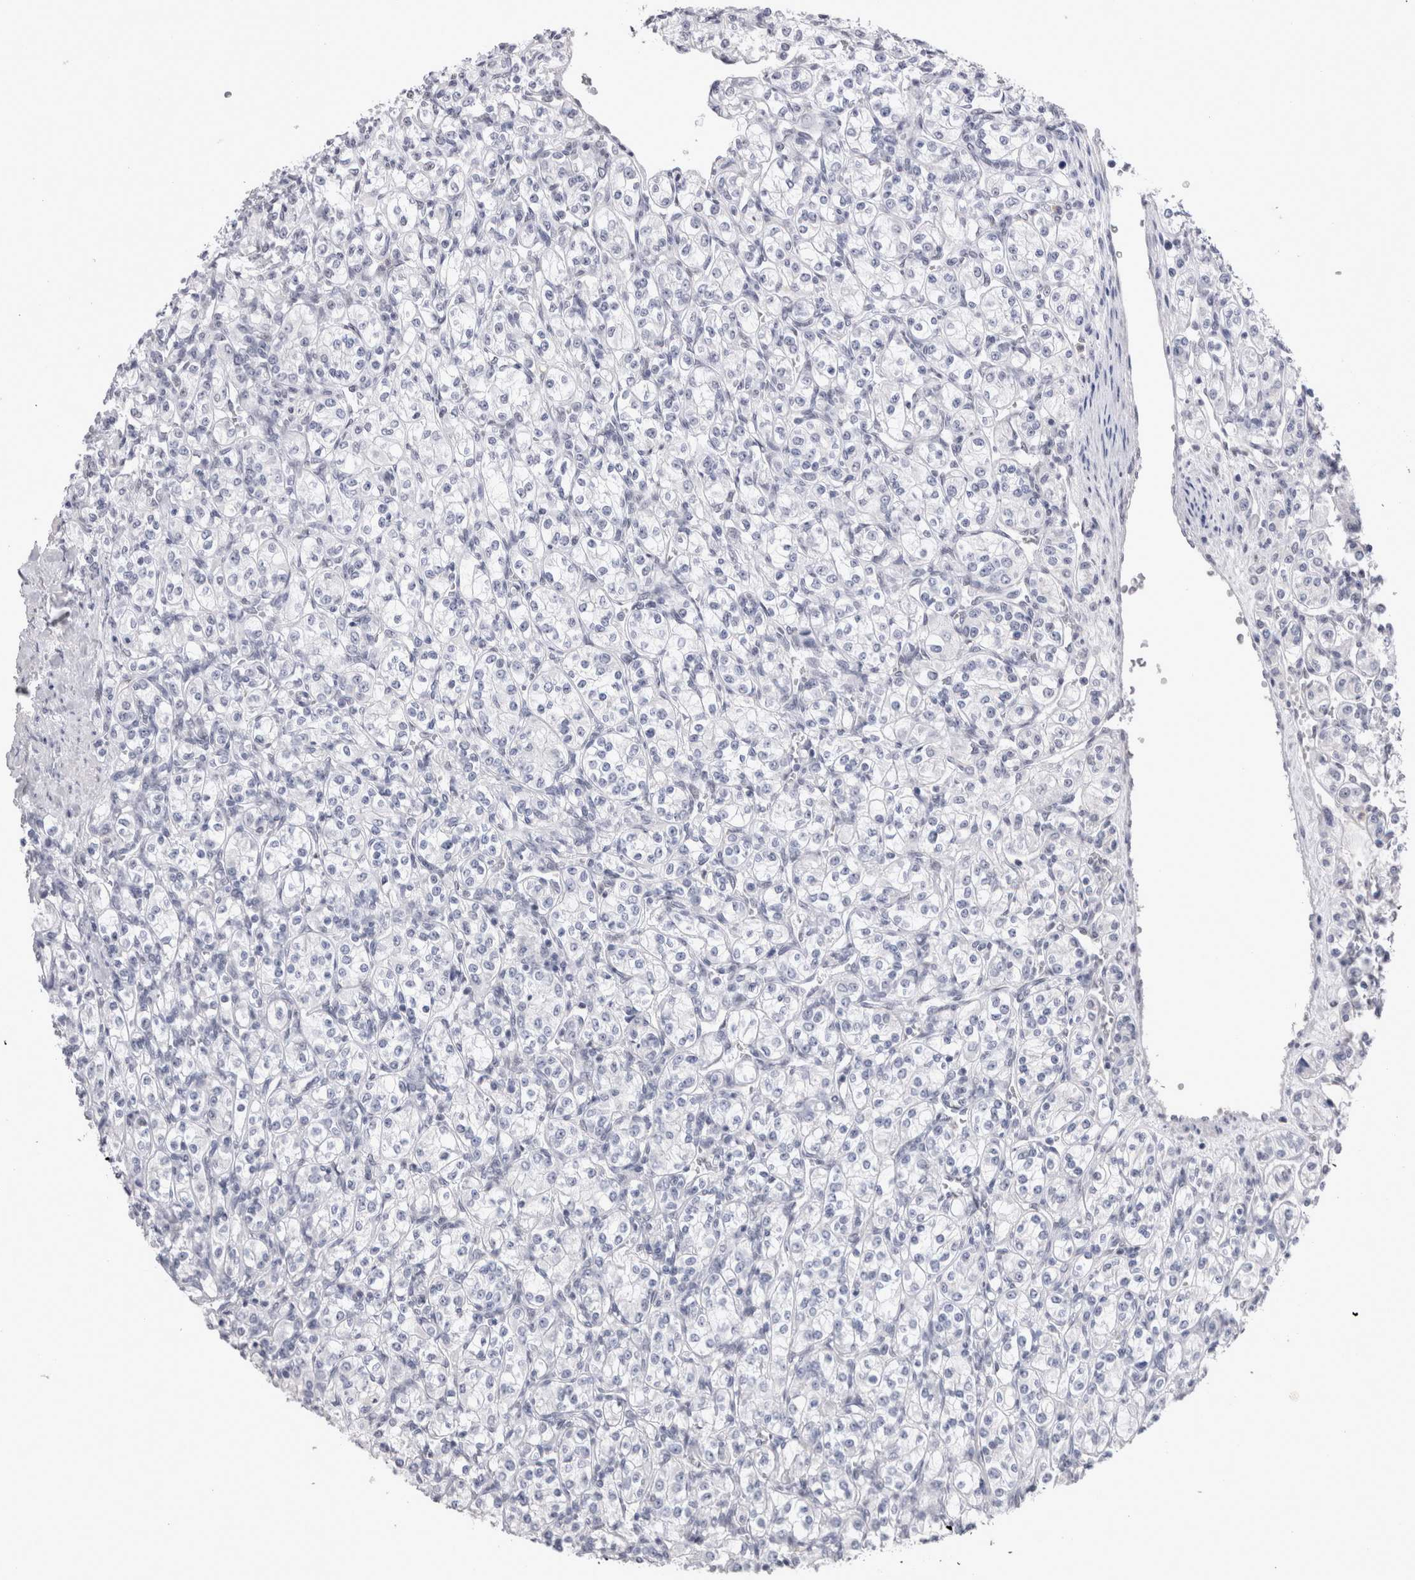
{"staining": {"intensity": "negative", "quantity": "none", "location": "none"}, "tissue": "renal cancer", "cell_type": "Tumor cells", "image_type": "cancer", "snomed": [{"axis": "morphology", "description": "Adenocarcinoma, NOS"}, {"axis": "topography", "description": "Kidney"}], "caption": "Histopathology image shows no significant protein expression in tumor cells of renal adenocarcinoma.", "gene": "RBM6", "patient": {"sex": "male", "age": 77}}